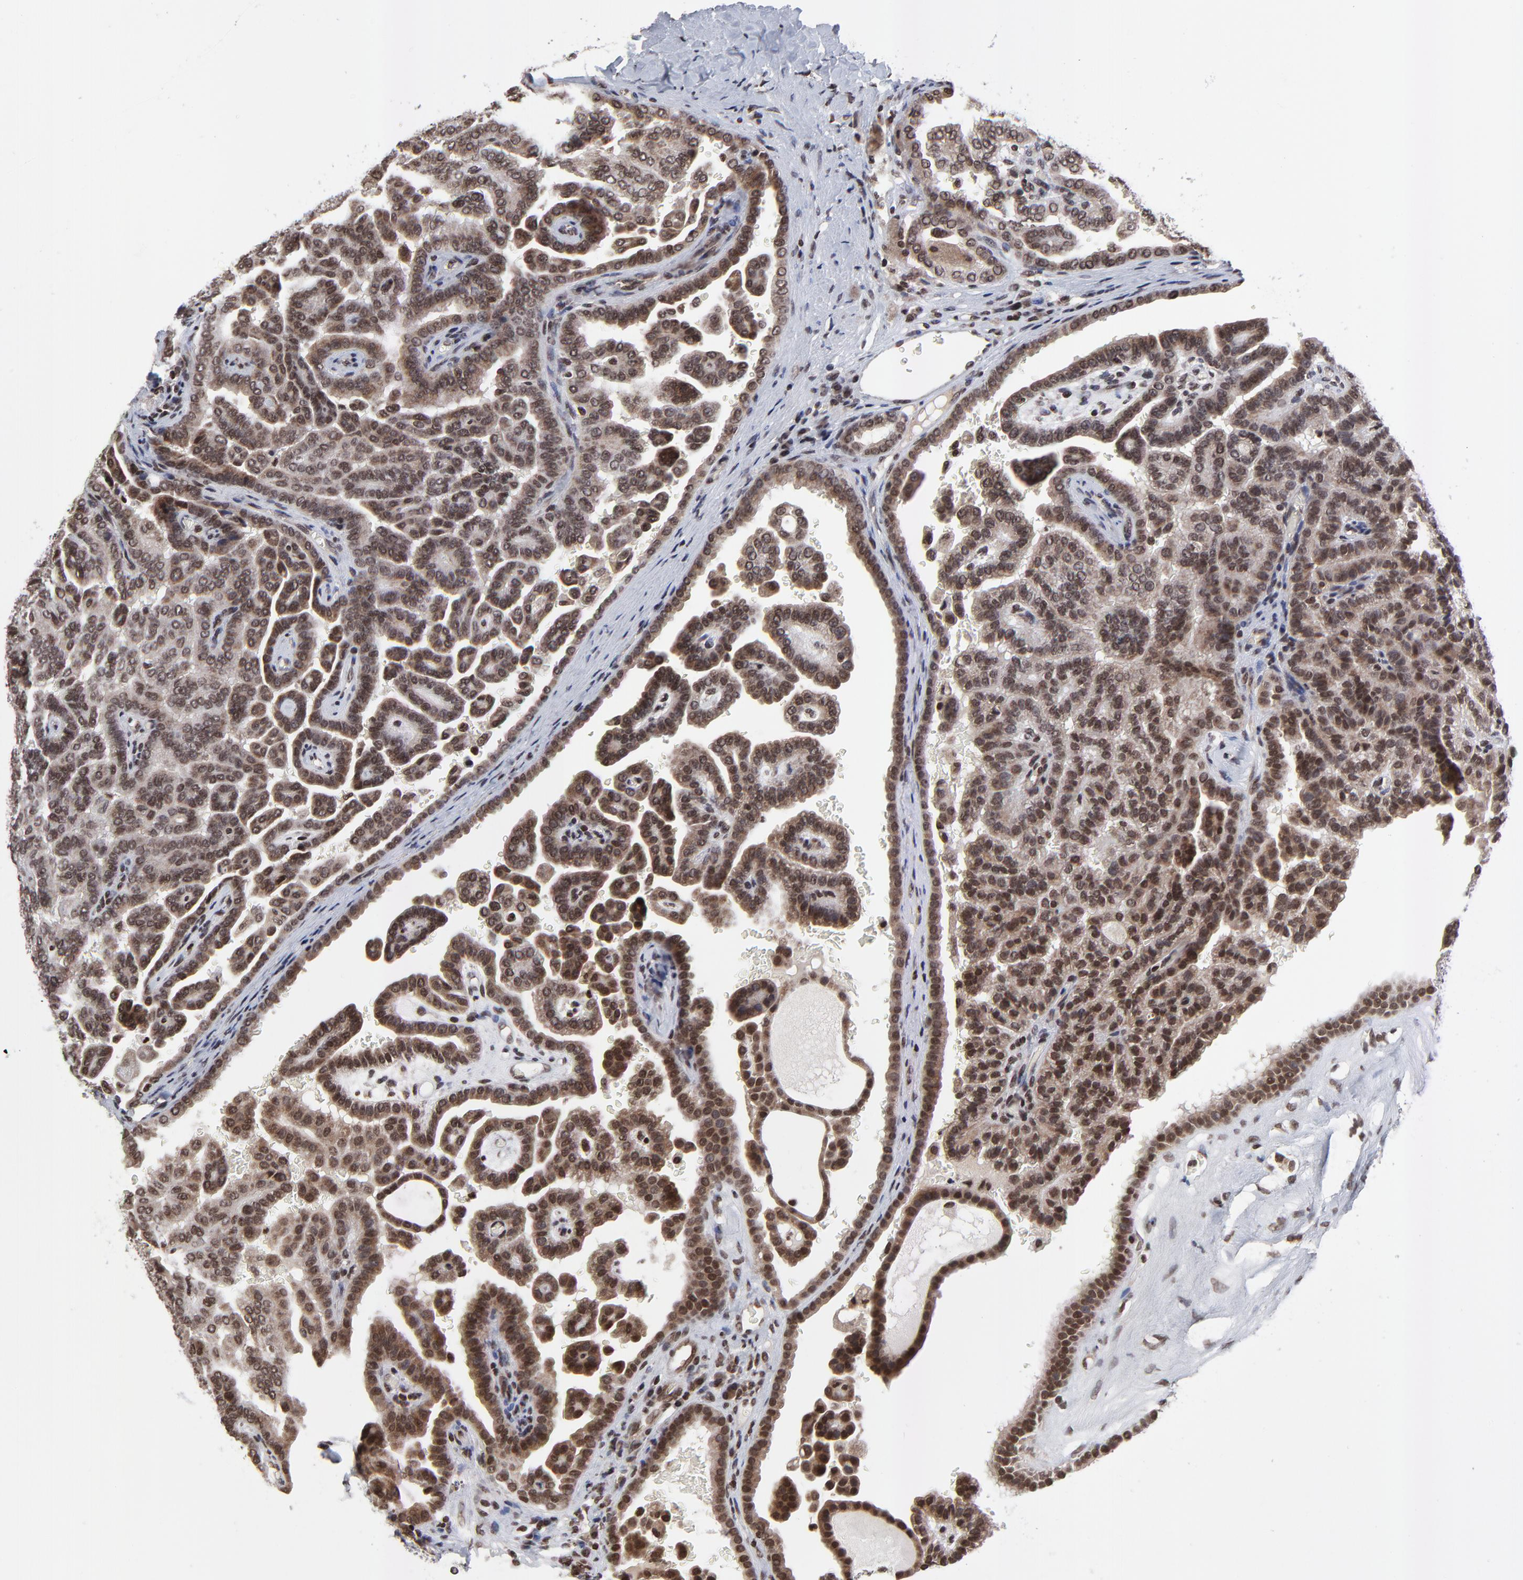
{"staining": {"intensity": "strong", "quantity": ">75%", "location": "cytoplasmic/membranous,nuclear"}, "tissue": "renal cancer", "cell_type": "Tumor cells", "image_type": "cancer", "snomed": [{"axis": "morphology", "description": "Adenocarcinoma, NOS"}, {"axis": "topography", "description": "Kidney"}], "caption": "This is an image of immunohistochemistry (IHC) staining of renal cancer (adenocarcinoma), which shows strong staining in the cytoplasmic/membranous and nuclear of tumor cells.", "gene": "ZNF777", "patient": {"sex": "male", "age": 61}}